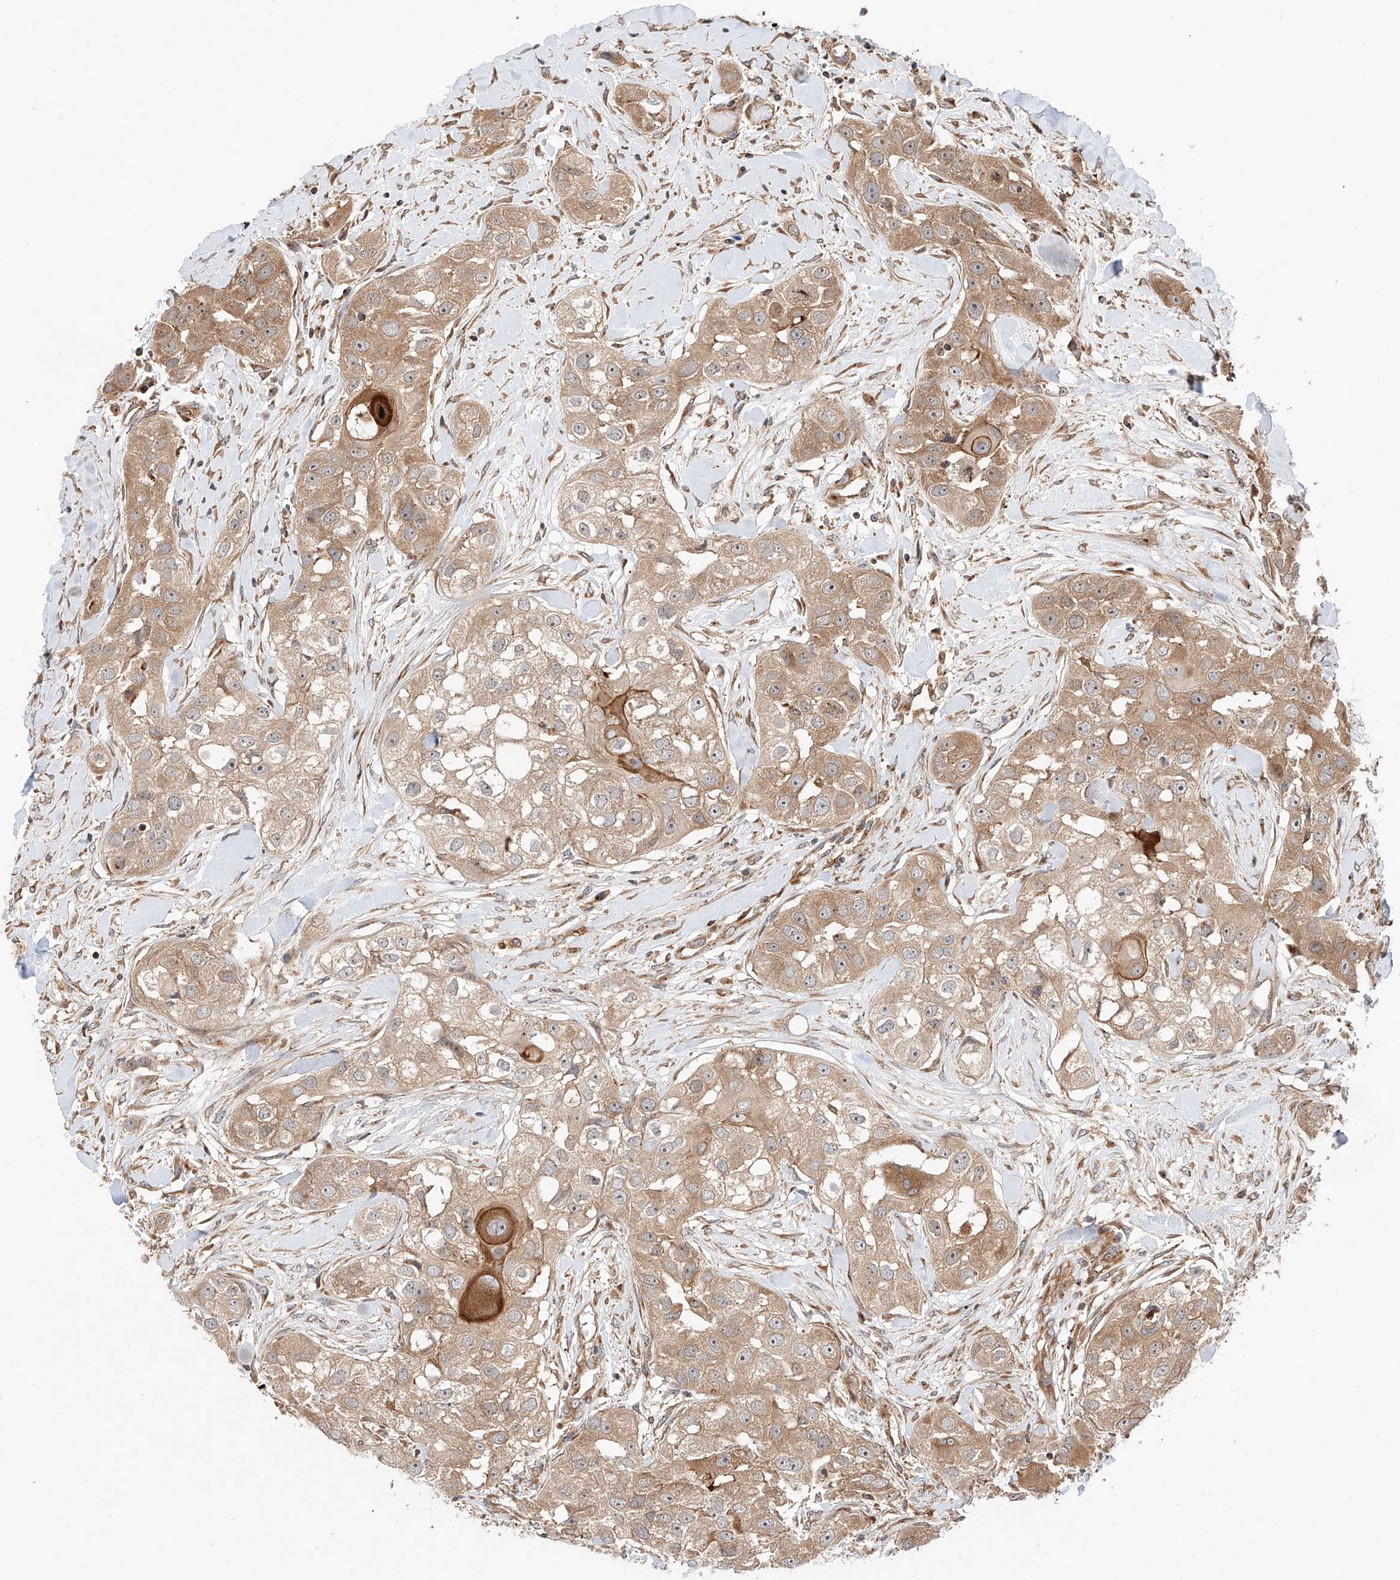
{"staining": {"intensity": "weak", "quantity": ">75%", "location": "cytoplasmic/membranous"}, "tissue": "head and neck cancer", "cell_type": "Tumor cells", "image_type": "cancer", "snomed": [{"axis": "morphology", "description": "Normal tissue, NOS"}, {"axis": "morphology", "description": "Squamous cell carcinoma, NOS"}, {"axis": "topography", "description": "Skeletal muscle"}, {"axis": "topography", "description": "Head-Neck"}], "caption": "IHC photomicrograph of neoplastic tissue: squamous cell carcinoma (head and neck) stained using IHC displays low levels of weak protein expression localized specifically in the cytoplasmic/membranous of tumor cells, appearing as a cytoplasmic/membranous brown color.", "gene": "ISCA2", "patient": {"sex": "male", "age": 51}}